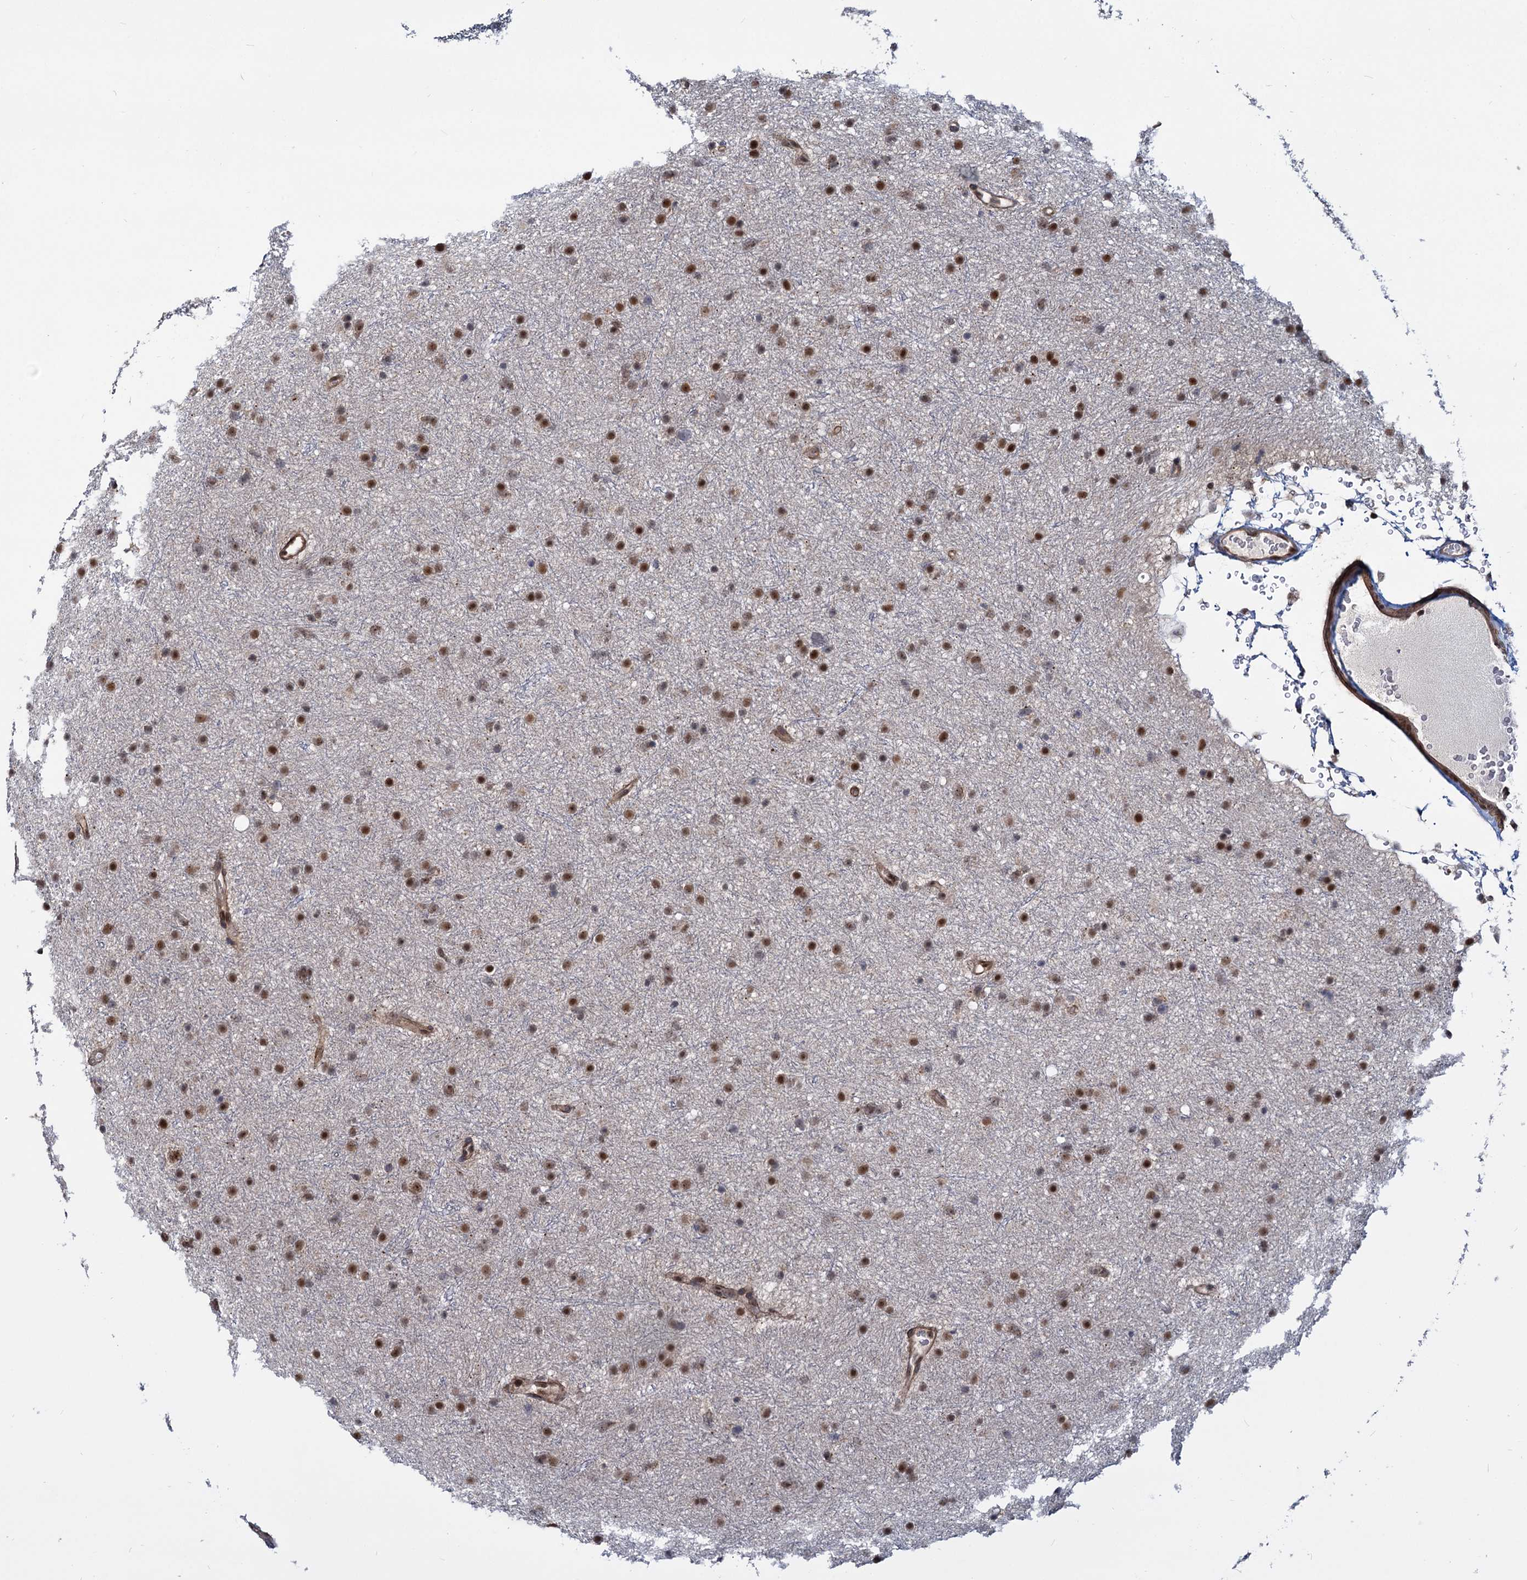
{"staining": {"intensity": "moderate", "quantity": ">75%", "location": "nuclear"}, "tissue": "glioma", "cell_type": "Tumor cells", "image_type": "cancer", "snomed": [{"axis": "morphology", "description": "Glioma, malignant, Low grade"}, {"axis": "topography", "description": "Cerebral cortex"}], "caption": "The immunohistochemical stain highlights moderate nuclear expression in tumor cells of malignant glioma (low-grade) tissue.", "gene": "UBLCP1", "patient": {"sex": "female", "age": 39}}